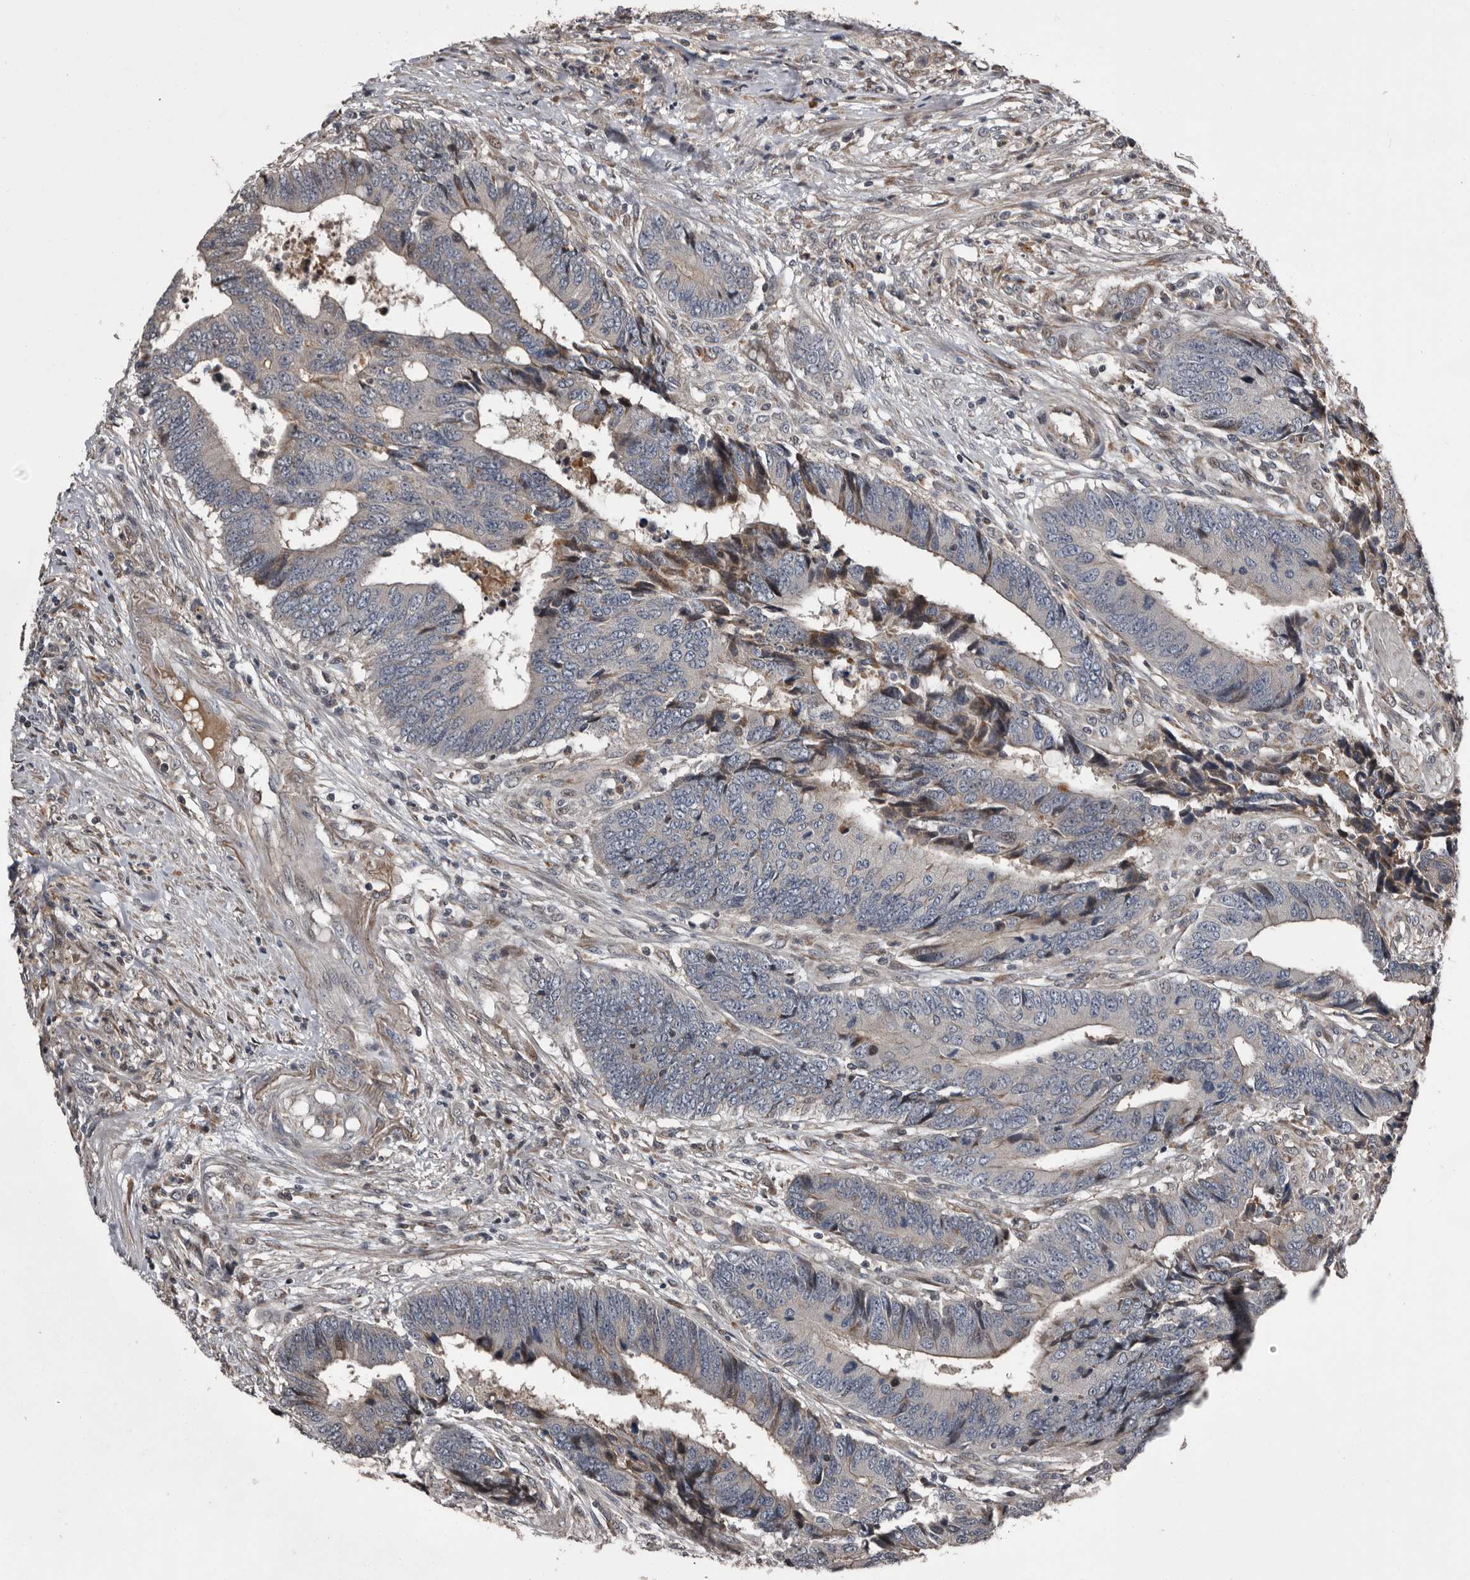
{"staining": {"intensity": "negative", "quantity": "none", "location": "none"}, "tissue": "colorectal cancer", "cell_type": "Tumor cells", "image_type": "cancer", "snomed": [{"axis": "morphology", "description": "Adenocarcinoma, NOS"}, {"axis": "topography", "description": "Rectum"}], "caption": "Immunohistochemical staining of adenocarcinoma (colorectal) shows no significant staining in tumor cells.", "gene": "SERTAD4", "patient": {"sex": "male", "age": 84}}